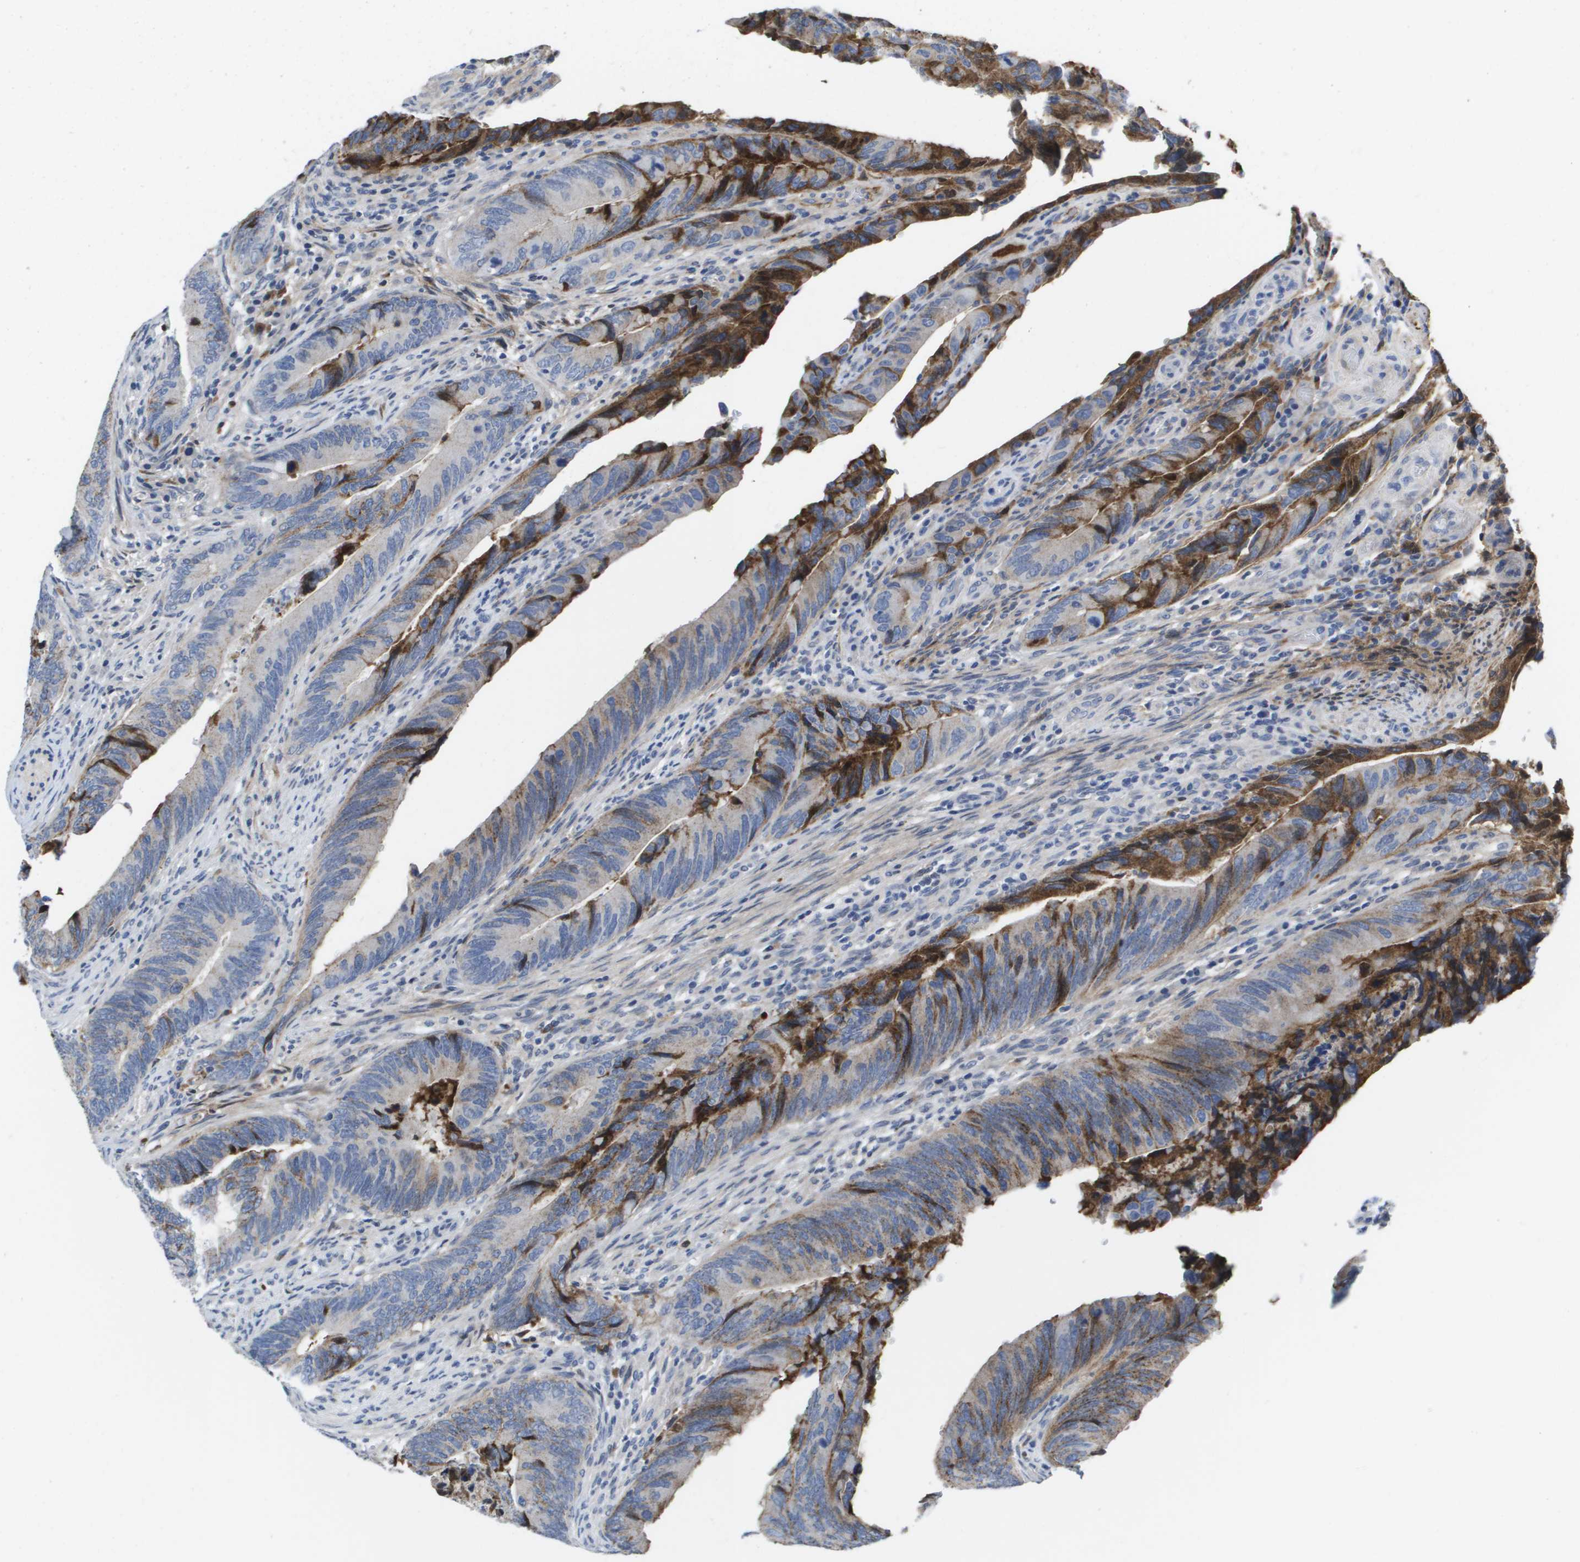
{"staining": {"intensity": "strong", "quantity": "<25%", "location": "cytoplasmic/membranous"}, "tissue": "colorectal cancer", "cell_type": "Tumor cells", "image_type": "cancer", "snomed": [{"axis": "morphology", "description": "Normal tissue, NOS"}, {"axis": "morphology", "description": "Adenocarcinoma, NOS"}, {"axis": "topography", "description": "Colon"}], "caption": "Brown immunohistochemical staining in colorectal cancer (adenocarcinoma) displays strong cytoplasmic/membranous expression in approximately <25% of tumor cells.", "gene": "SERPINC1", "patient": {"sex": "male", "age": 56}}